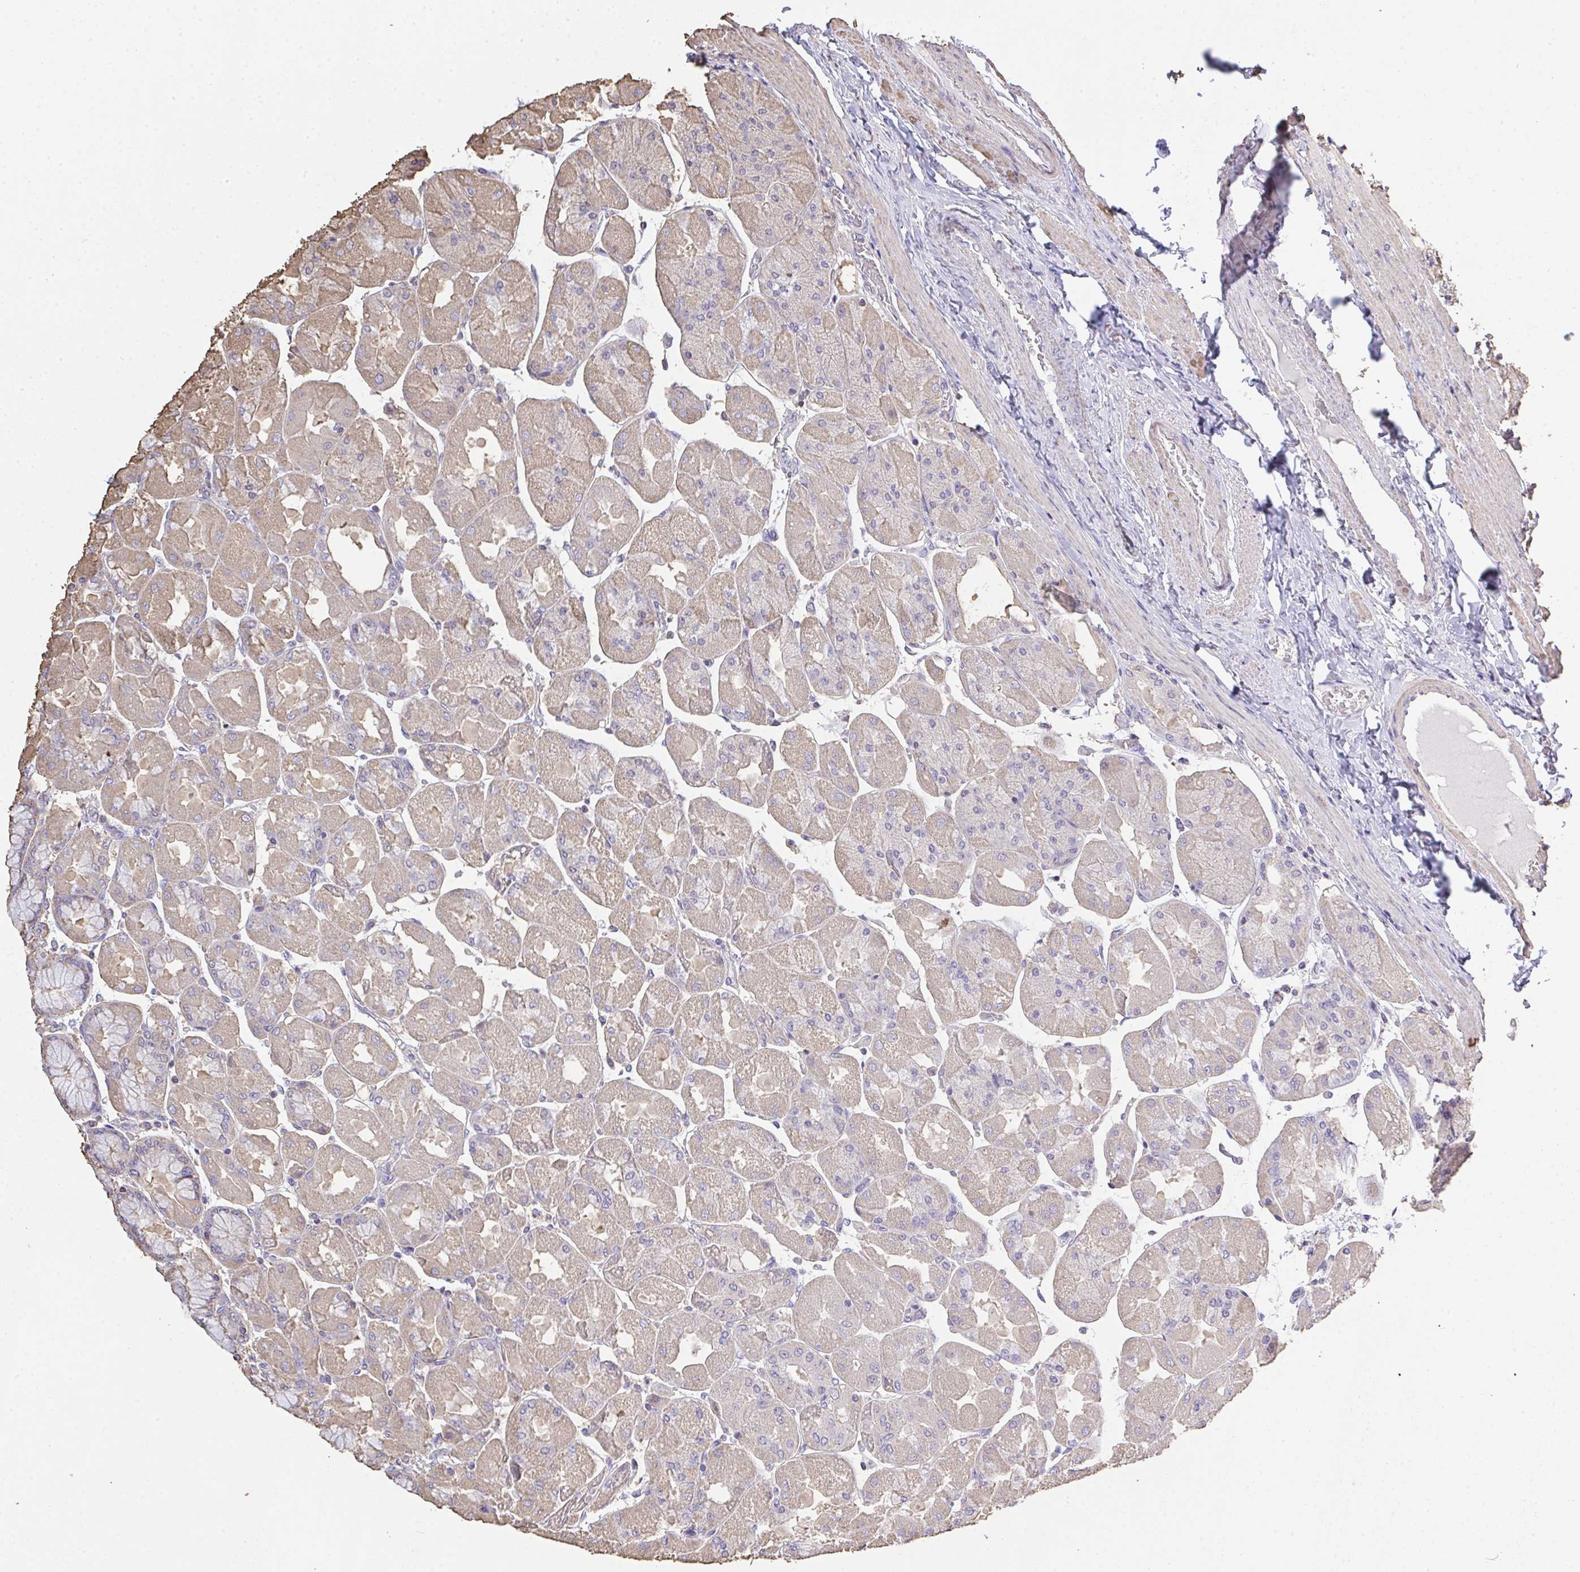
{"staining": {"intensity": "weak", "quantity": "25%-75%", "location": "cytoplasmic/membranous"}, "tissue": "stomach", "cell_type": "Glandular cells", "image_type": "normal", "snomed": [{"axis": "morphology", "description": "Normal tissue, NOS"}, {"axis": "topography", "description": "Stomach"}], "caption": "Glandular cells display low levels of weak cytoplasmic/membranous staining in approximately 25%-75% of cells in benign stomach. (Stains: DAB (3,3'-diaminobenzidine) in brown, nuclei in blue, Microscopy: brightfield microscopy at high magnification).", "gene": "IL23R", "patient": {"sex": "female", "age": 61}}